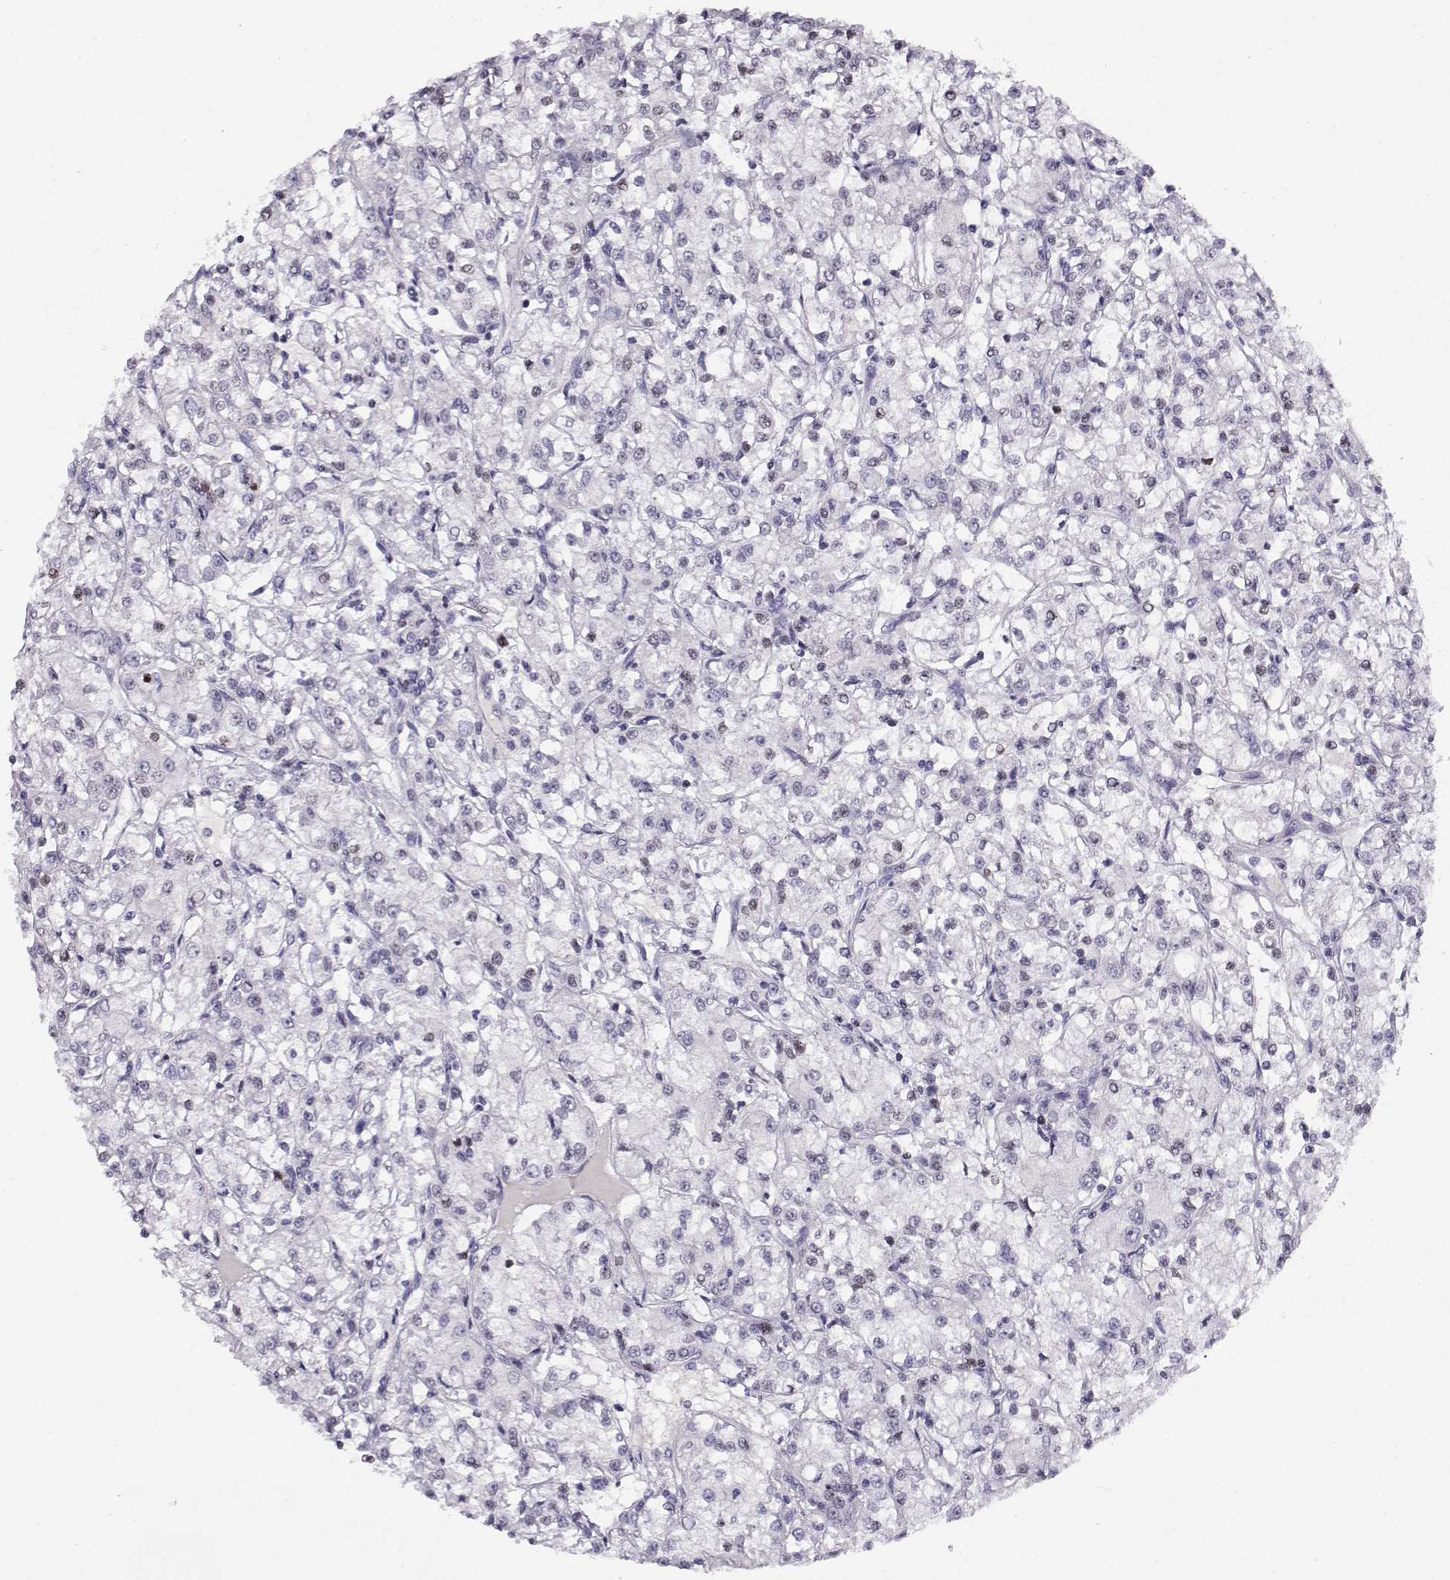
{"staining": {"intensity": "negative", "quantity": "none", "location": "none"}, "tissue": "renal cancer", "cell_type": "Tumor cells", "image_type": "cancer", "snomed": [{"axis": "morphology", "description": "Adenocarcinoma, NOS"}, {"axis": "topography", "description": "Kidney"}], "caption": "Renal cancer was stained to show a protein in brown. There is no significant expression in tumor cells. (DAB (3,3'-diaminobenzidine) immunohistochemistry (IHC) with hematoxylin counter stain).", "gene": "CRX", "patient": {"sex": "female", "age": 59}}